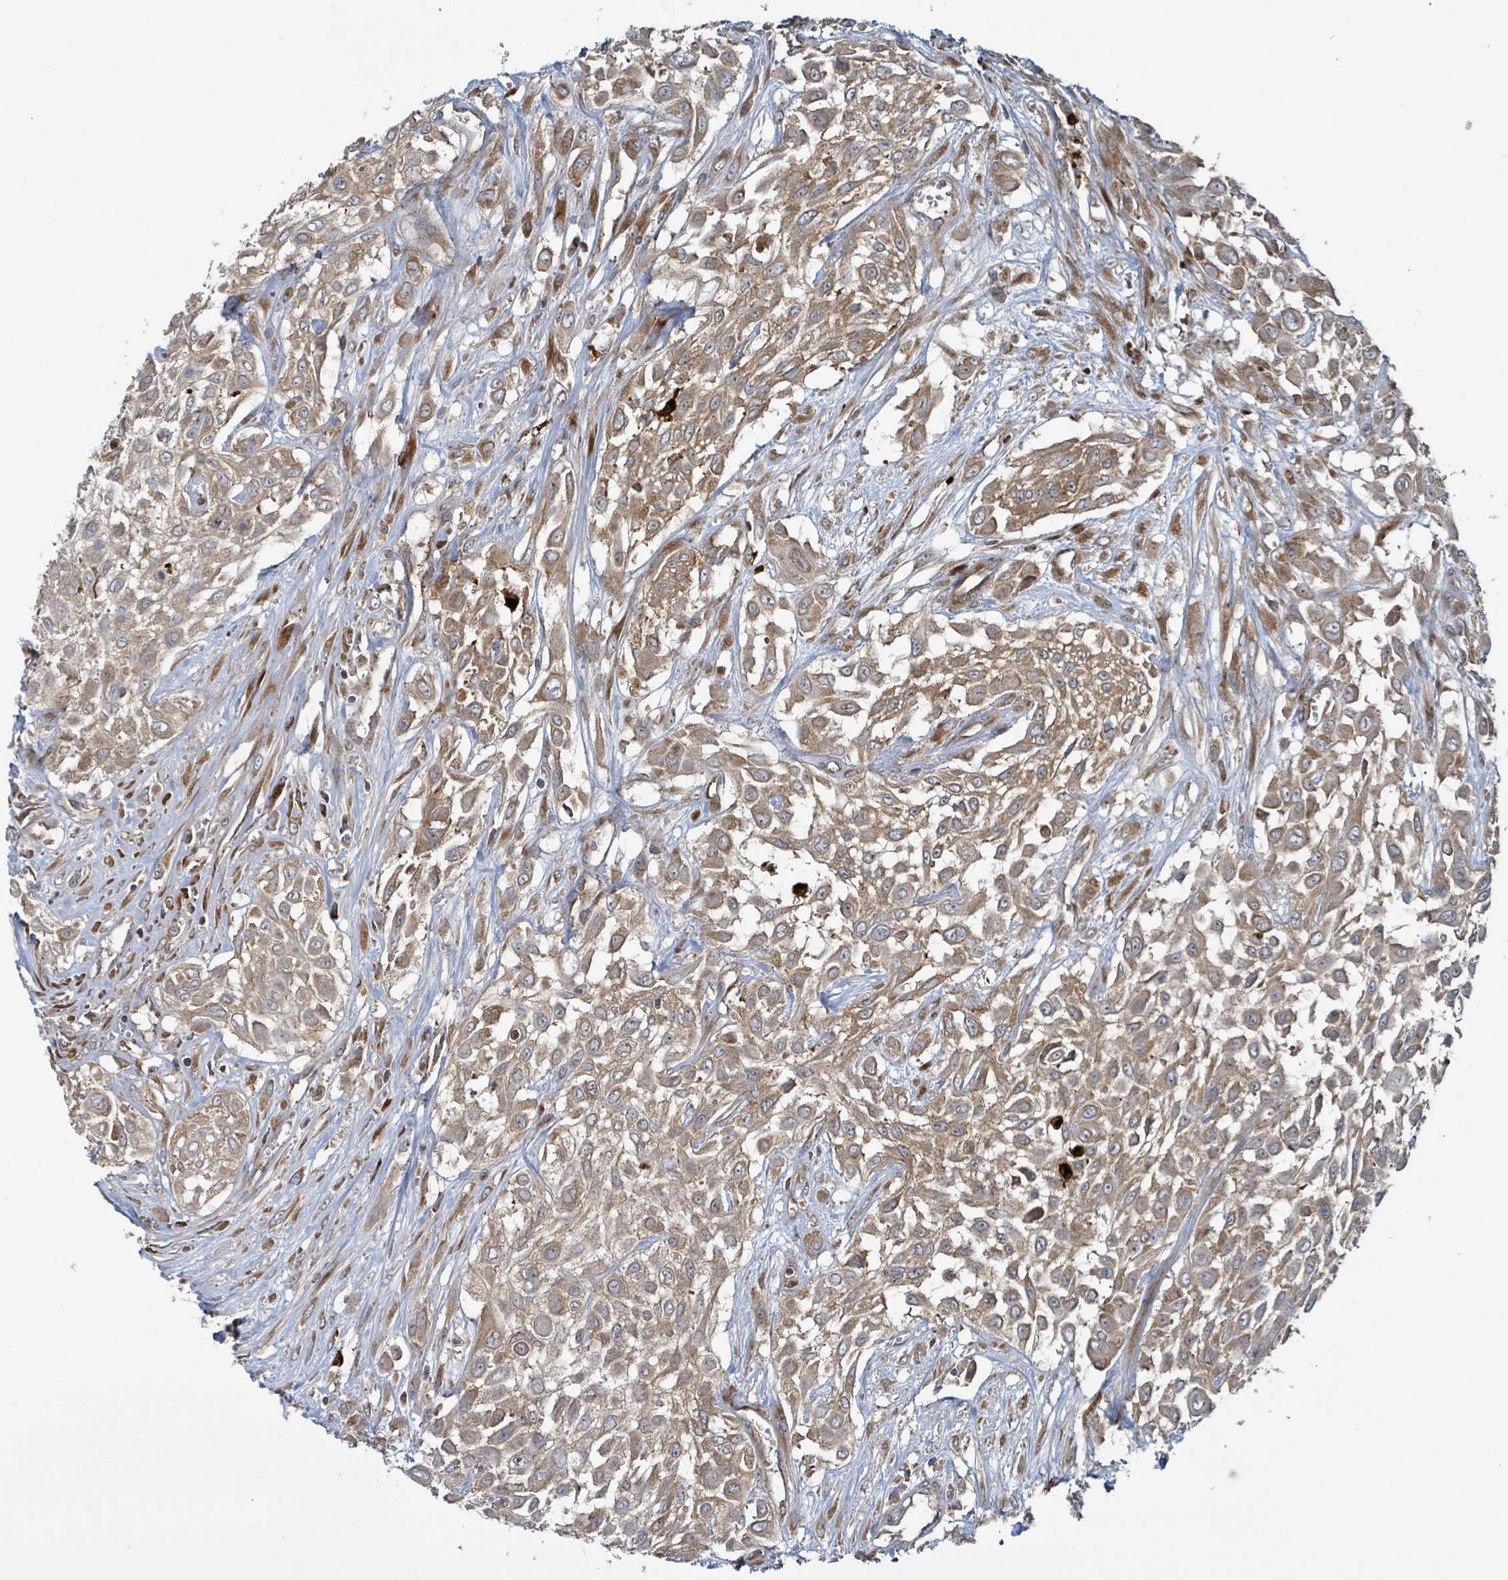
{"staining": {"intensity": "moderate", "quantity": ">75%", "location": "cytoplasmic/membranous"}, "tissue": "urothelial cancer", "cell_type": "Tumor cells", "image_type": "cancer", "snomed": [{"axis": "morphology", "description": "Urothelial carcinoma, High grade"}, {"axis": "topography", "description": "Urinary bladder"}], "caption": "High-magnification brightfield microscopy of high-grade urothelial carcinoma stained with DAB (brown) and counterstained with hematoxylin (blue). tumor cells exhibit moderate cytoplasmic/membranous positivity is present in approximately>75% of cells.", "gene": "OR51E1", "patient": {"sex": "male", "age": 57}}